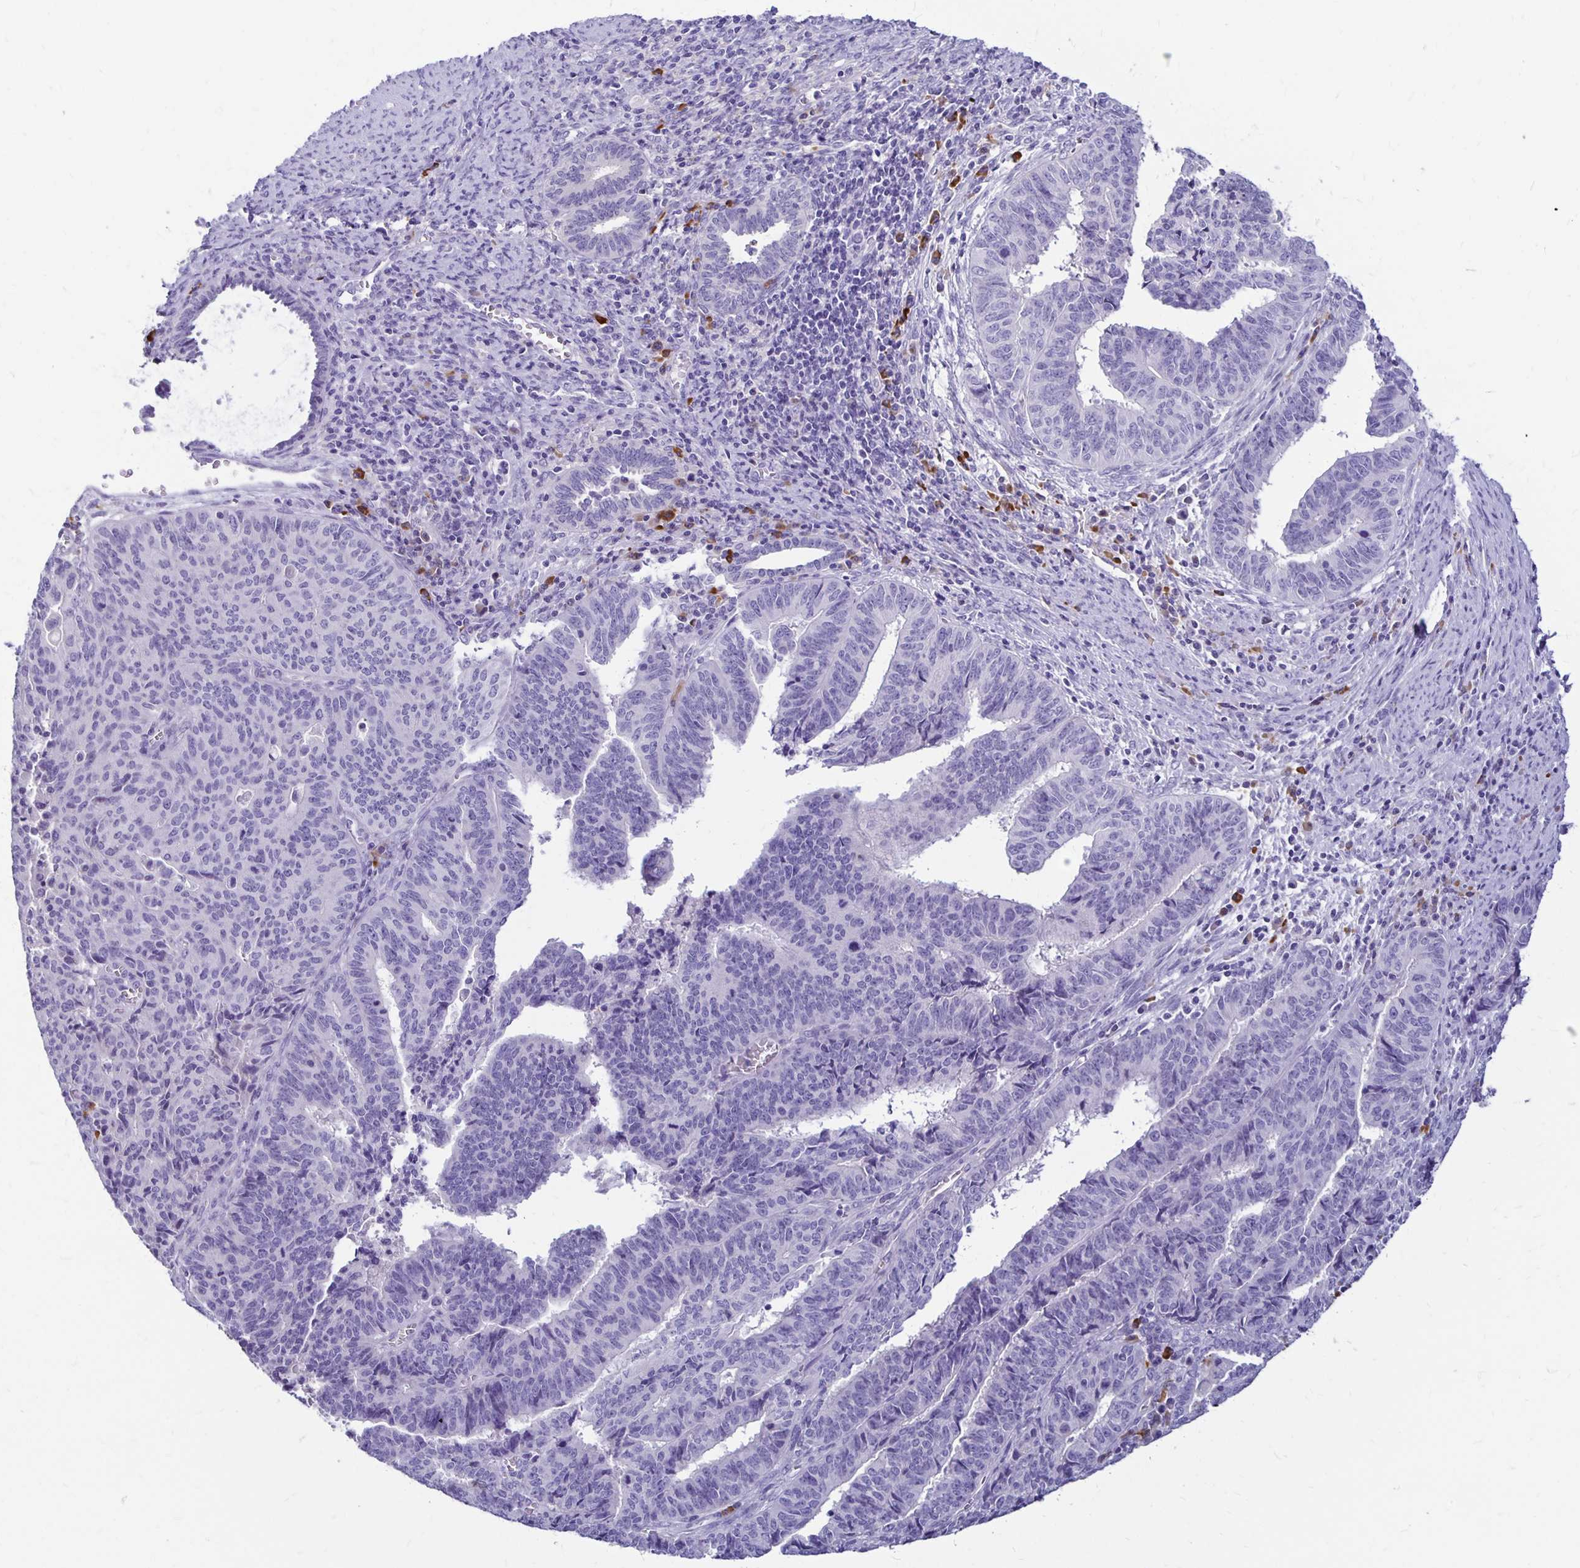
{"staining": {"intensity": "negative", "quantity": "none", "location": "none"}, "tissue": "endometrial cancer", "cell_type": "Tumor cells", "image_type": "cancer", "snomed": [{"axis": "morphology", "description": "Adenocarcinoma, NOS"}, {"axis": "topography", "description": "Endometrium"}], "caption": "Endometrial cancer (adenocarcinoma) was stained to show a protein in brown. There is no significant positivity in tumor cells.", "gene": "FNTB", "patient": {"sex": "female", "age": 65}}